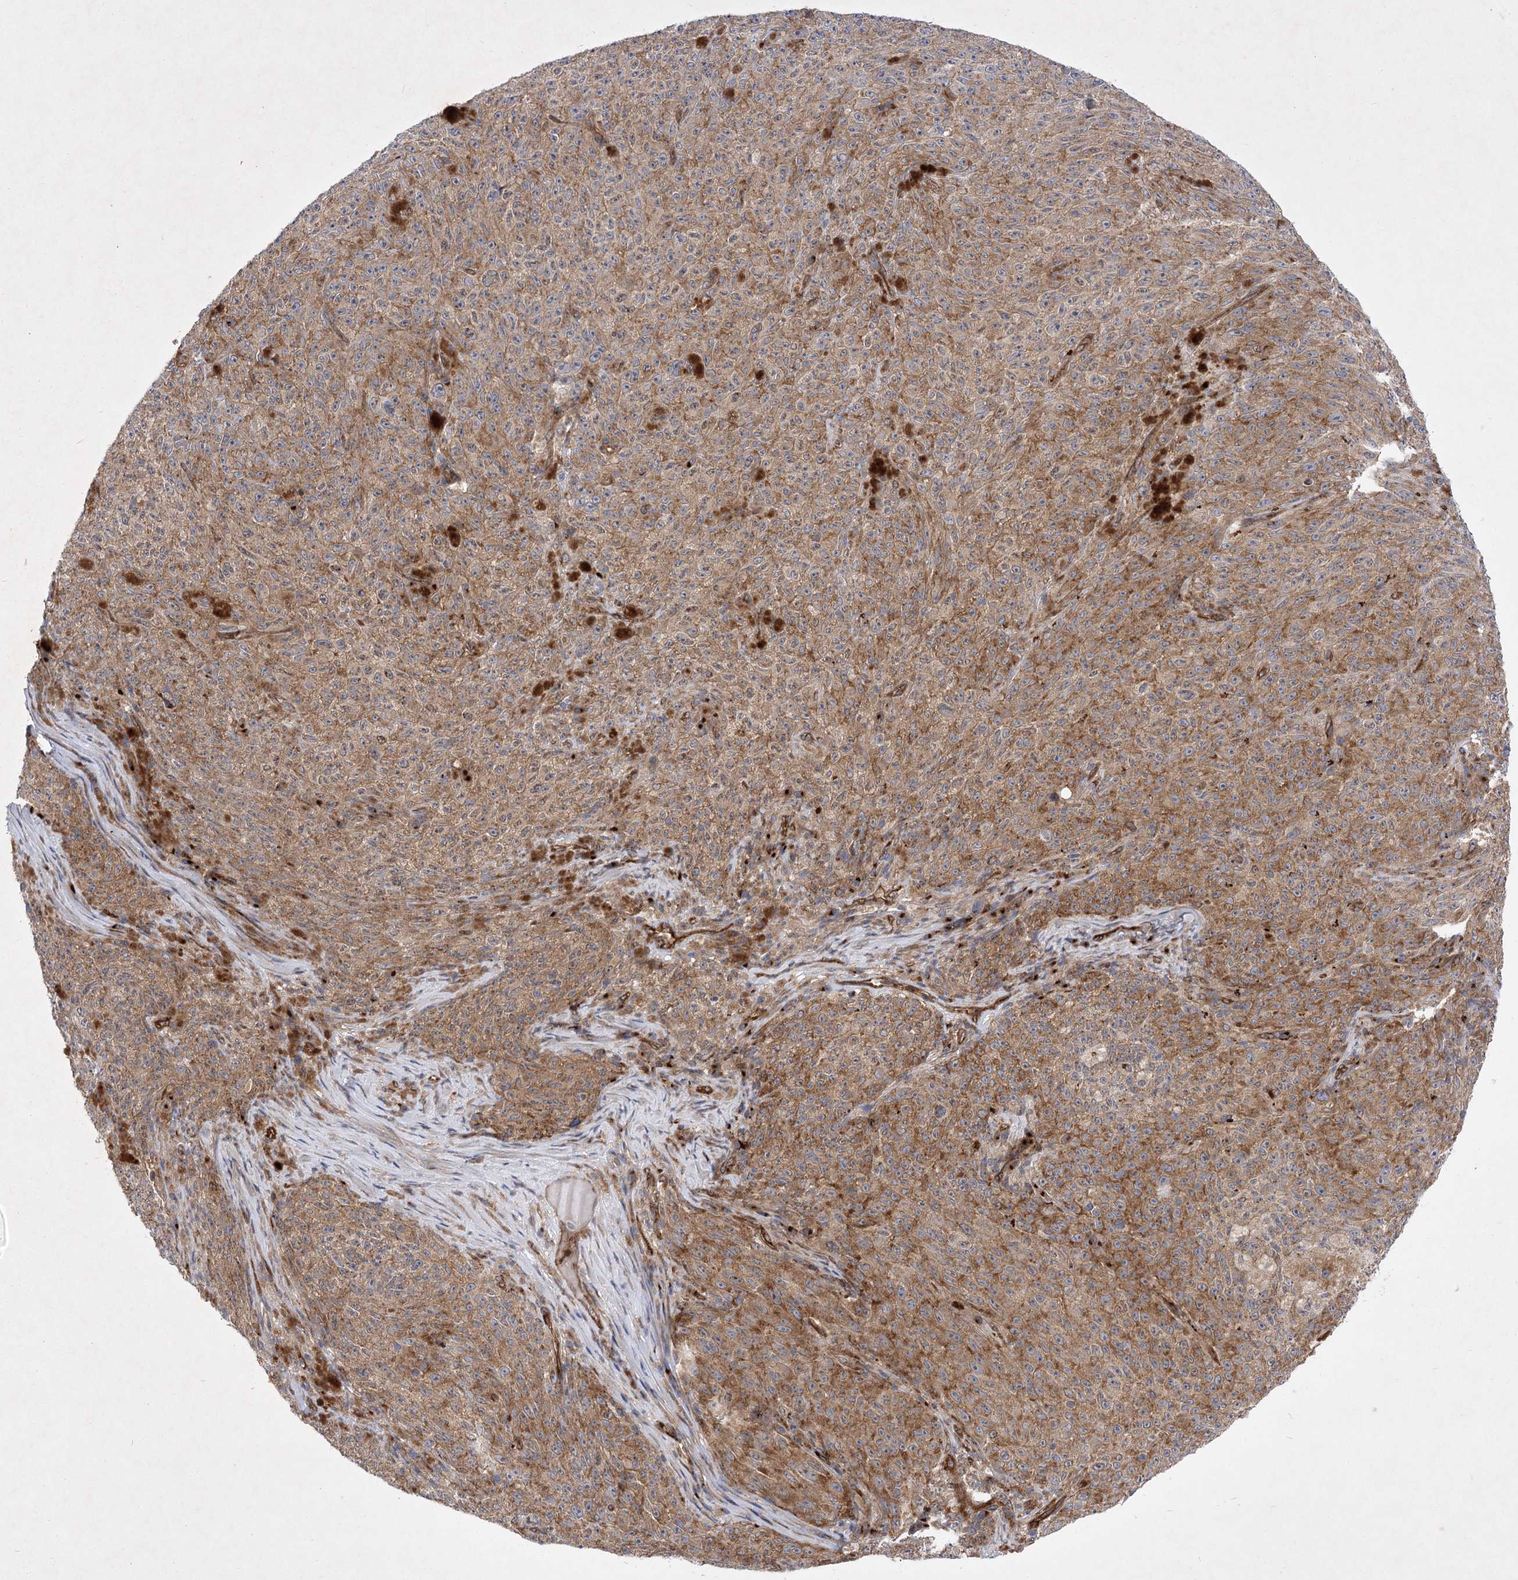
{"staining": {"intensity": "moderate", "quantity": ">75%", "location": "cytoplasmic/membranous"}, "tissue": "melanoma", "cell_type": "Tumor cells", "image_type": "cancer", "snomed": [{"axis": "morphology", "description": "Malignant melanoma, NOS"}, {"axis": "topography", "description": "Skin"}], "caption": "Immunohistochemical staining of human melanoma exhibits moderate cytoplasmic/membranous protein positivity in approximately >75% of tumor cells.", "gene": "ARHGAP31", "patient": {"sex": "female", "age": 82}}